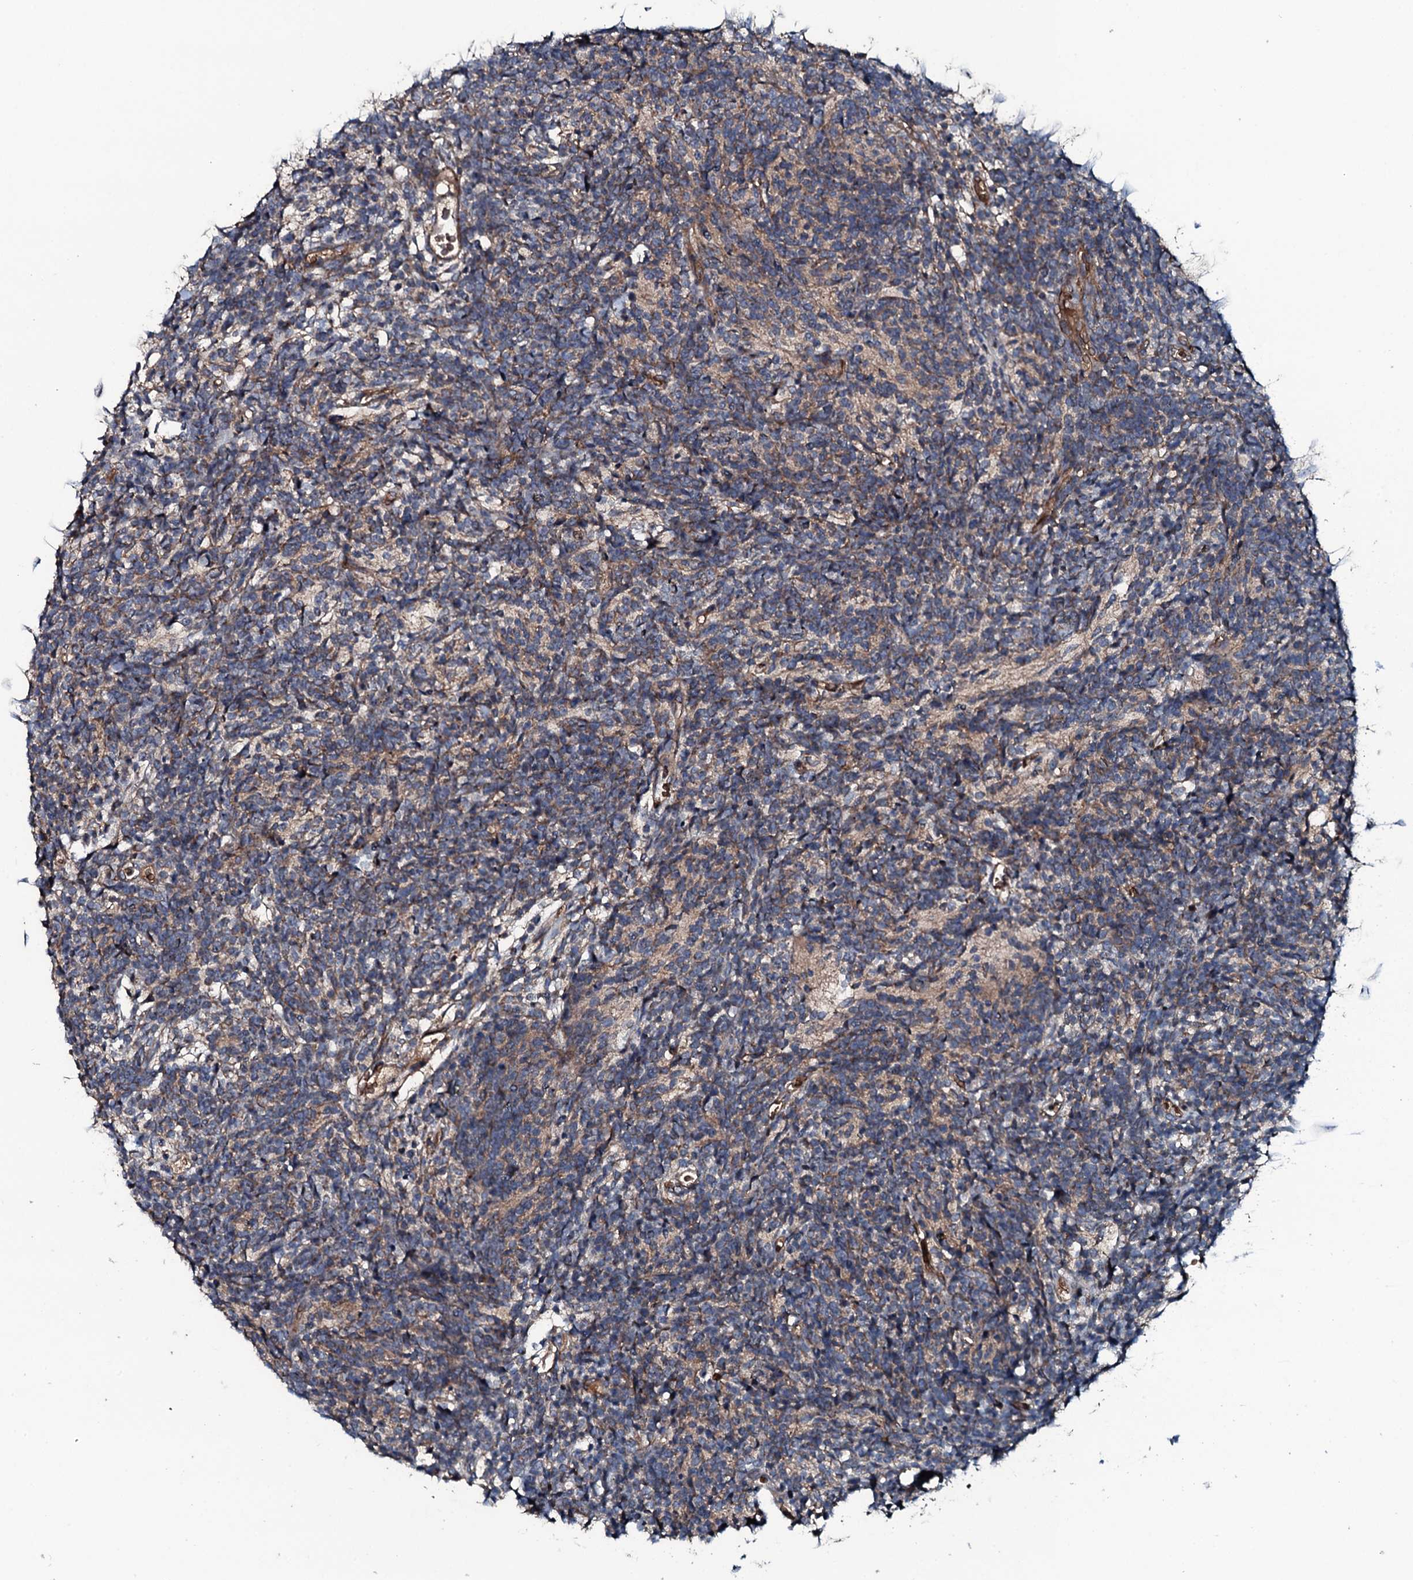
{"staining": {"intensity": "weak", "quantity": "<25%", "location": "cytoplasmic/membranous"}, "tissue": "glioma", "cell_type": "Tumor cells", "image_type": "cancer", "snomed": [{"axis": "morphology", "description": "Glioma, malignant, Low grade"}, {"axis": "topography", "description": "Brain"}], "caption": "Protein analysis of malignant low-grade glioma exhibits no significant expression in tumor cells.", "gene": "TRIM7", "patient": {"sex": "female", "age": 1}}